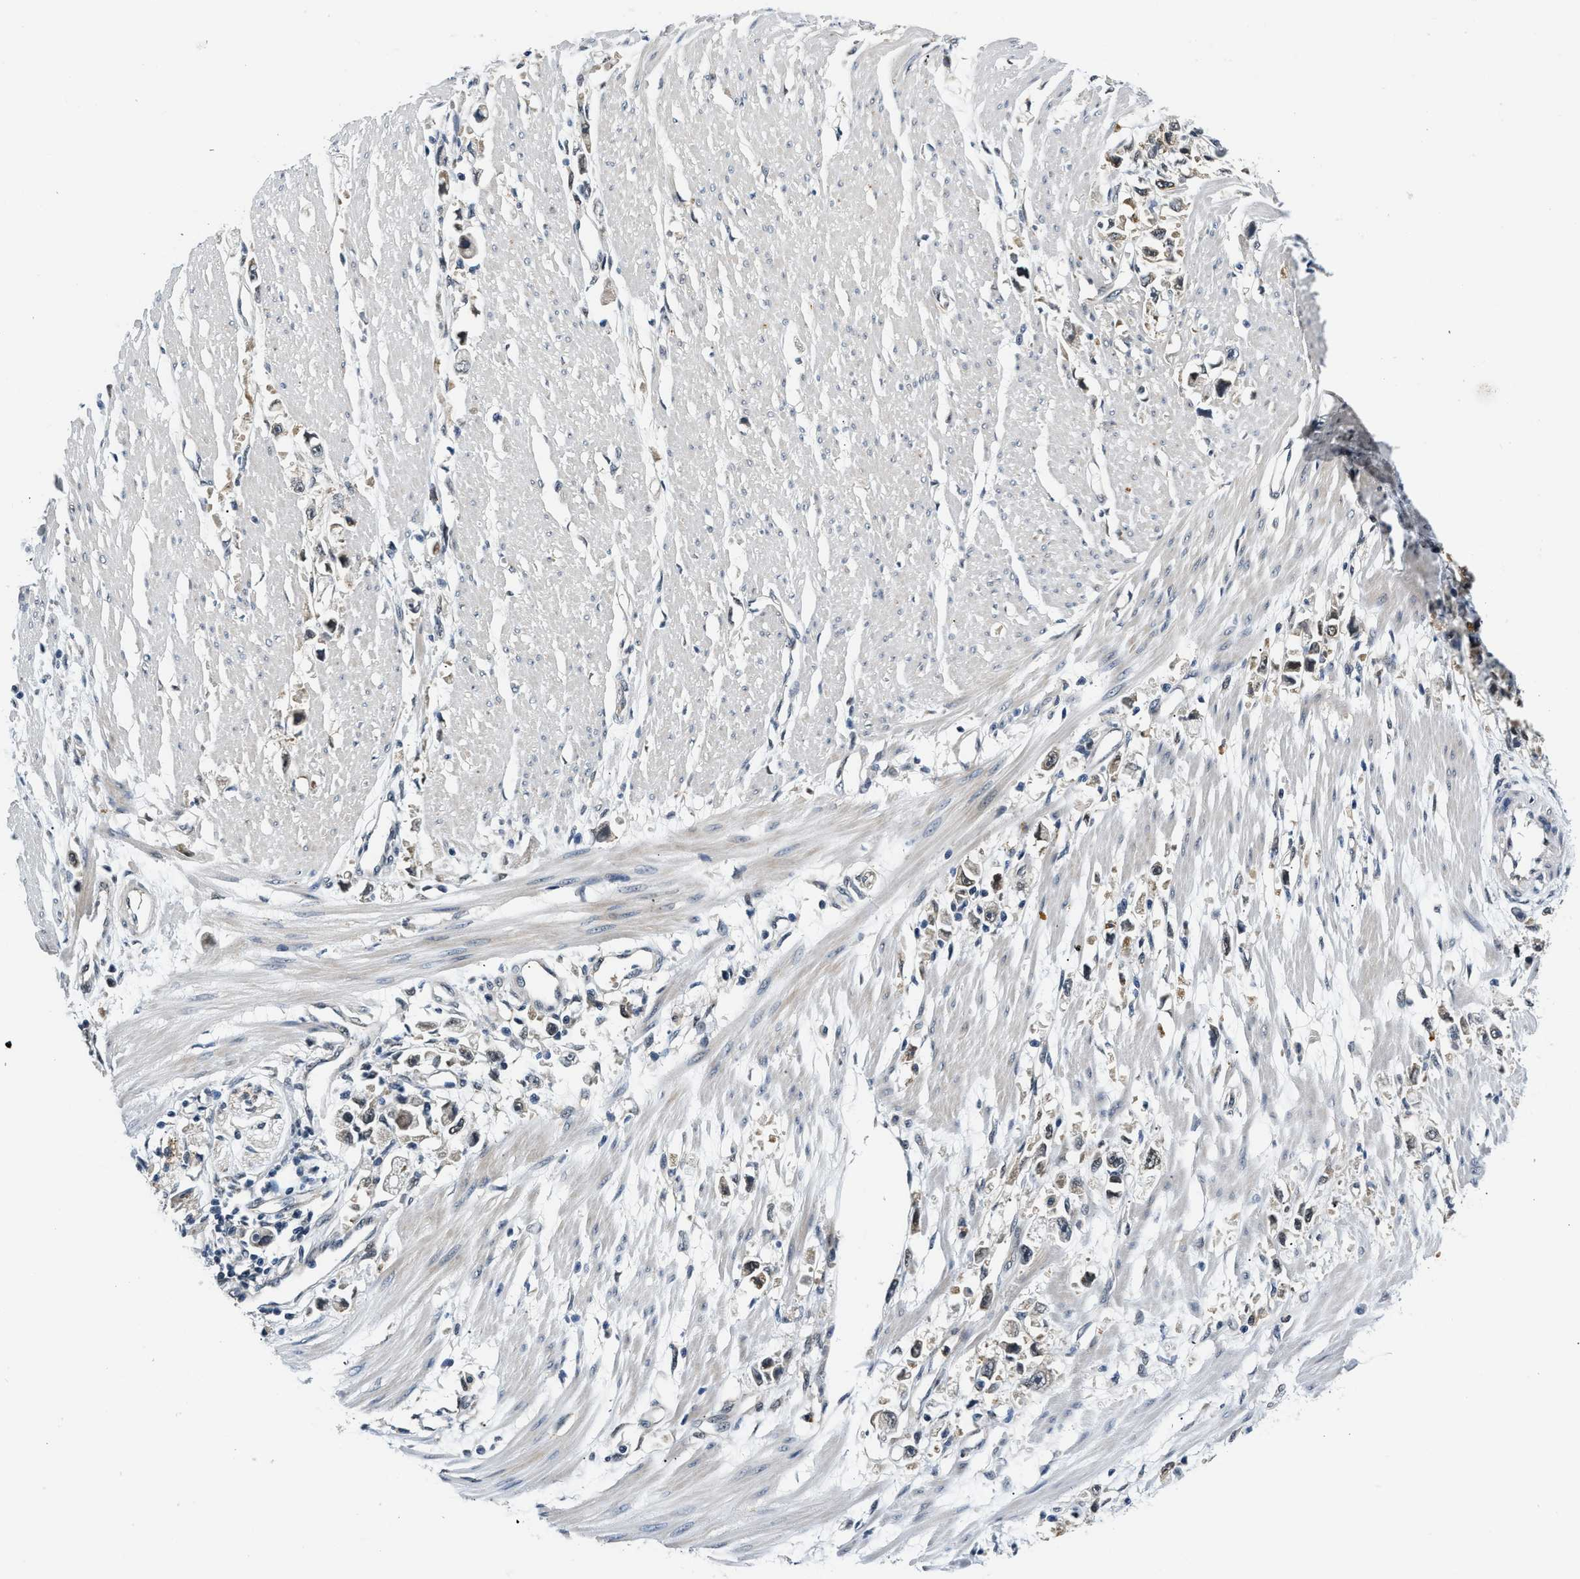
{"staining": {"intensity": "weak", "quantity": ">75%", "location": "cytoplasmic/membranous"}, "tissue": "stomach cancer", "cell_type": "Tumor cells", "image_type": "cancer", "snomed": [{"axis": "morphology", "description": "Adenocarcinoma, NOS"}, {"axis": "topography", "description": "Stomach"}], "caption": "This is an image of immunohistochemistry (IHC) staining of stomach cancer, which shows weak expression in the cytoplasmic/membranous of tumor cells.", "gene": "SMAD4", "patient": {"sex": "female", "age": 59}}